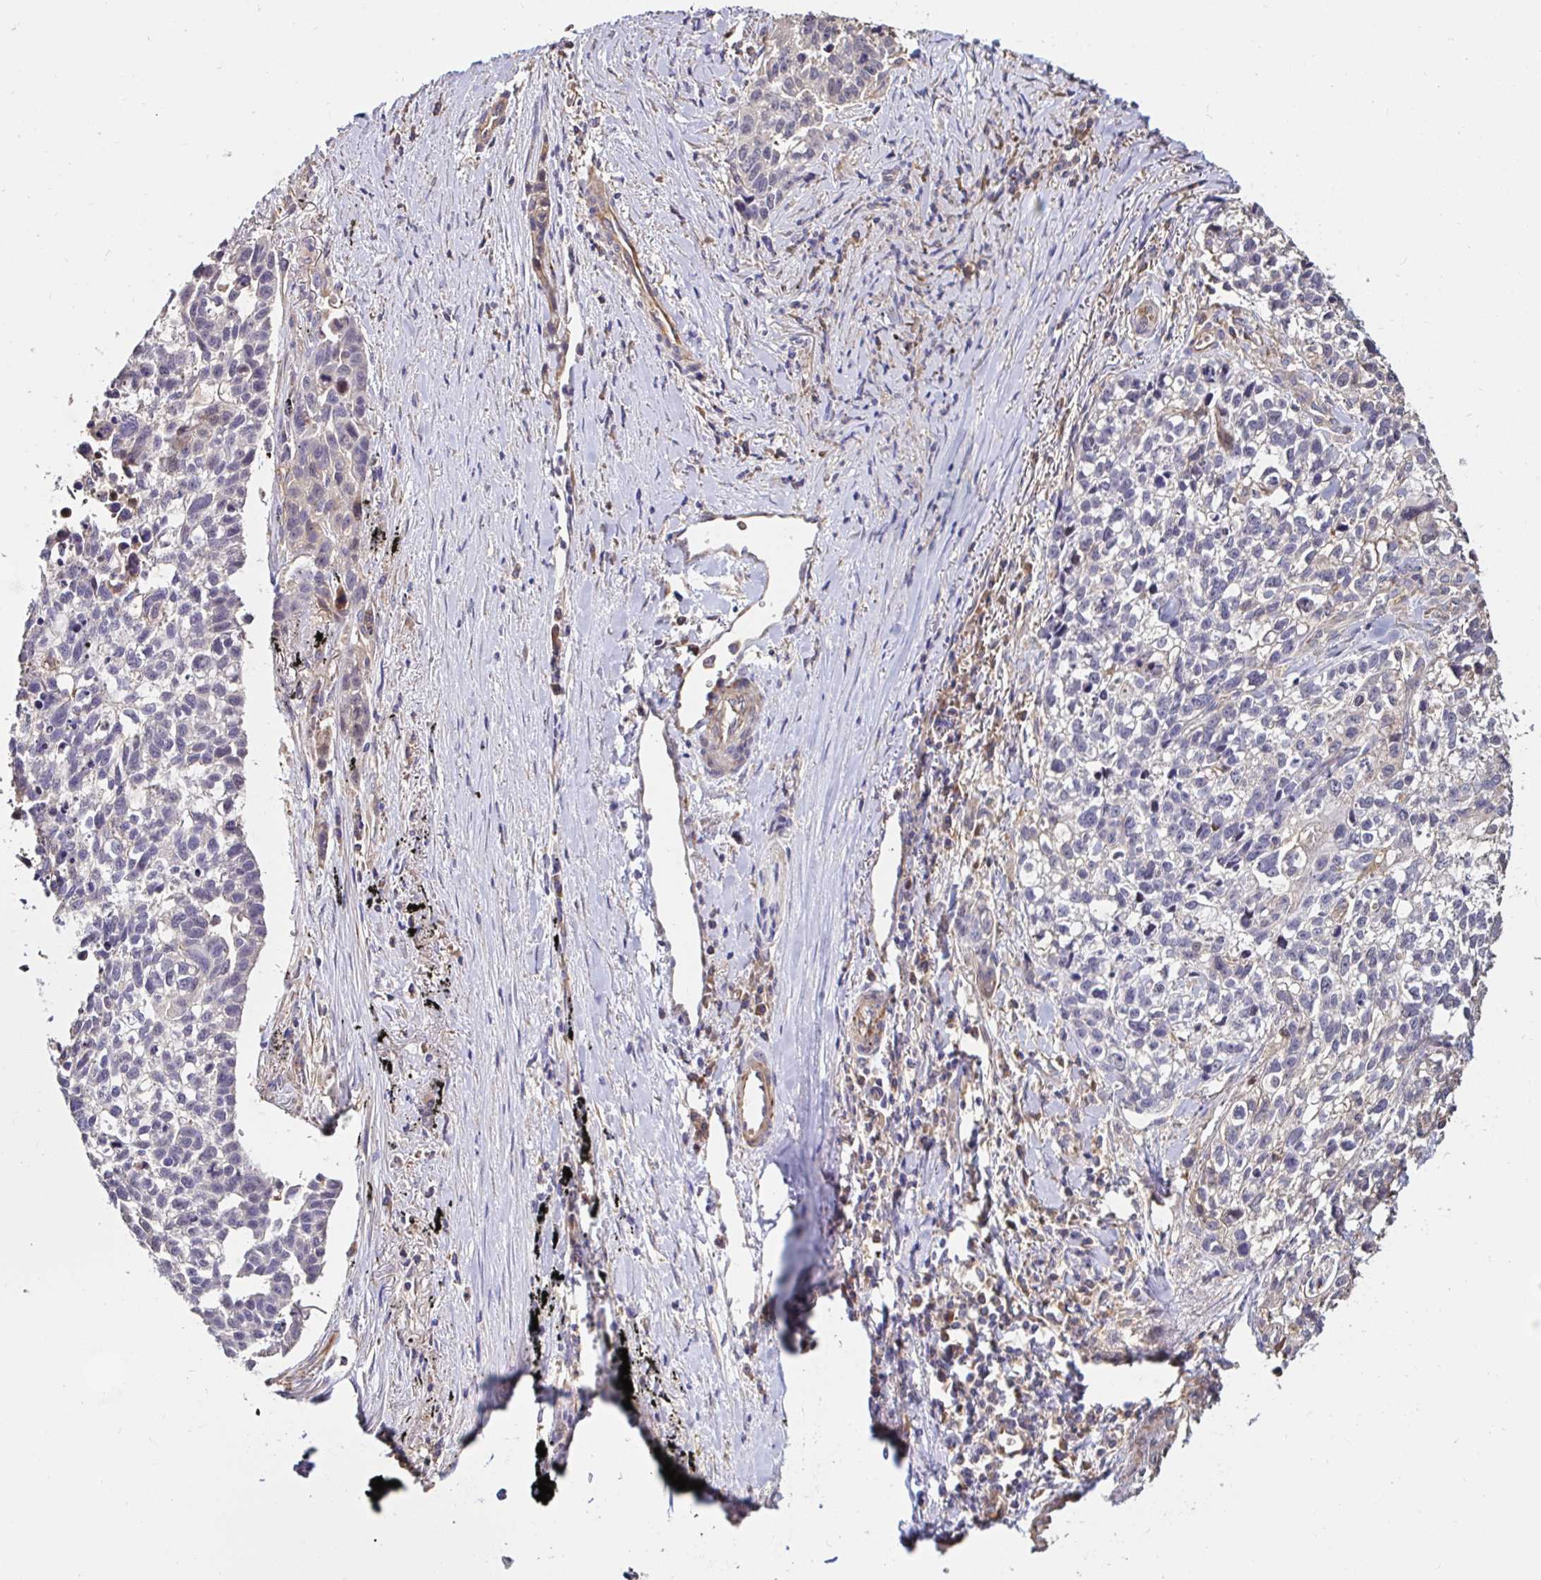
{"staining": {"intensity": "negative", "quantity": "none", "location": "none"}, "tissue": "lung cancer", "cell_type": "Tumor cells", "image_type": "cancer", "snomed": [{"axis": "morphology", "description": "Squamous cell carcinoma, NOS"}, {"axis": "topography", "description": "Lung"}], "caption": "Immunohistochemistry (IHC) image of neoplastic tissue: lung cancer stained with DAB (3,3'-diaminobenzidine) exhibits no significant protein positivity in tumor cells.", "gene": "RSRP1", "patient": {"sex": "male", "age": 74}}